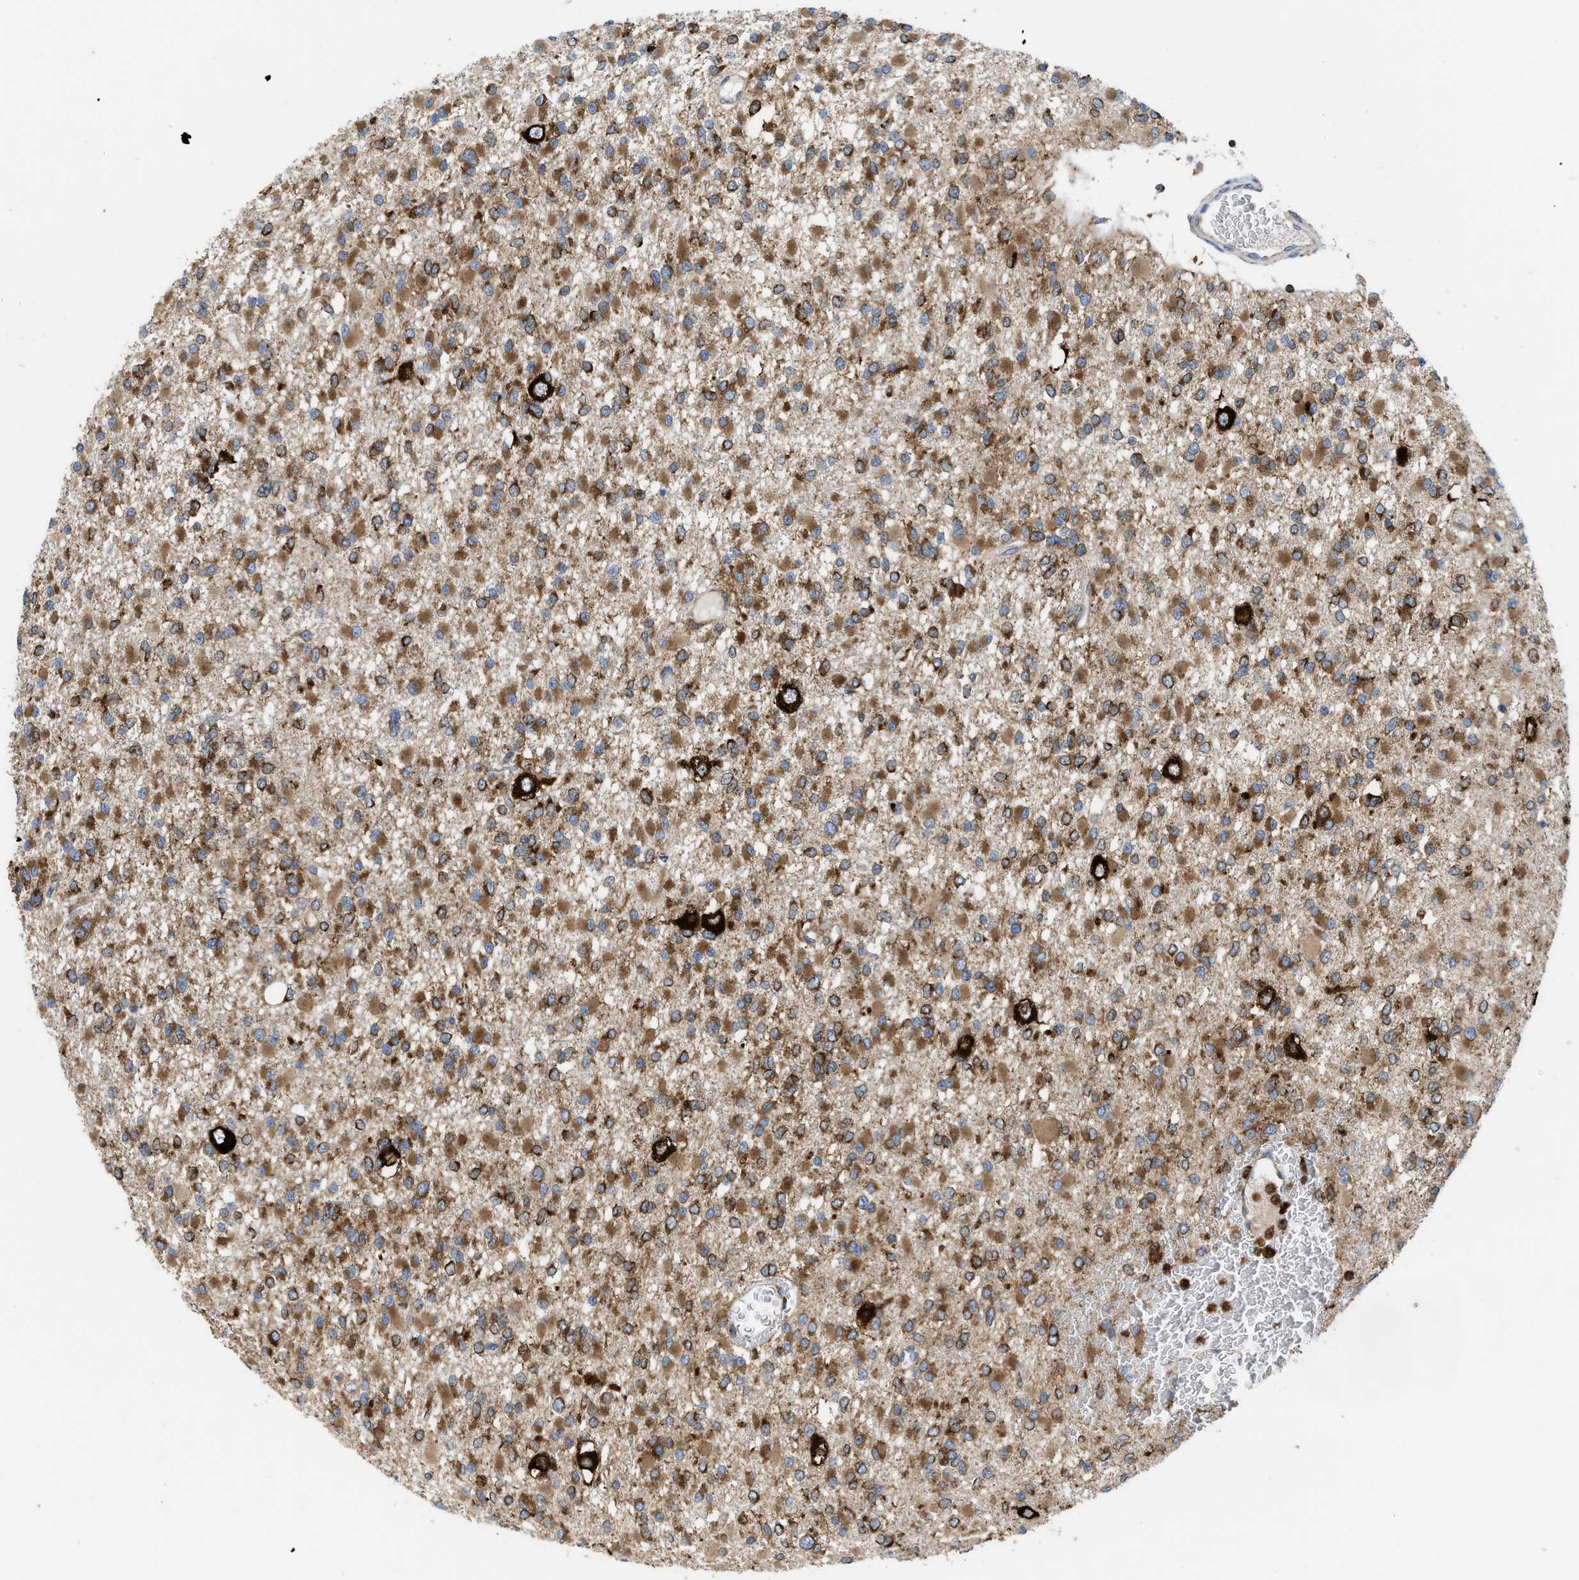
{"staining": {"intensity": "moderate", "quantity": ">75%", "location": "cytoplasmic/membranous"}, "tissue": "glioma", "cell_type": "Tumor cells", "image_type": "cancer", "snomed": [{"axis": "morphology", "description": "Glioma, malignant, Low grade"}, {"axis": "topography", "description": "Brain"}], "caption": "Immunohistochemistry (IHC) photomicrograph of neoplastic tissue: human malignant low-grade glioma stained using immunohistochemistry reveals medium levels of moderate protein expression localized specifically in the cytoplasmic/membranous of tumor cells, appearing as a cytoplasmic/membranous brown color.", "gene": "GPAT4", "patient": {"sex": "female", "age": 22}}